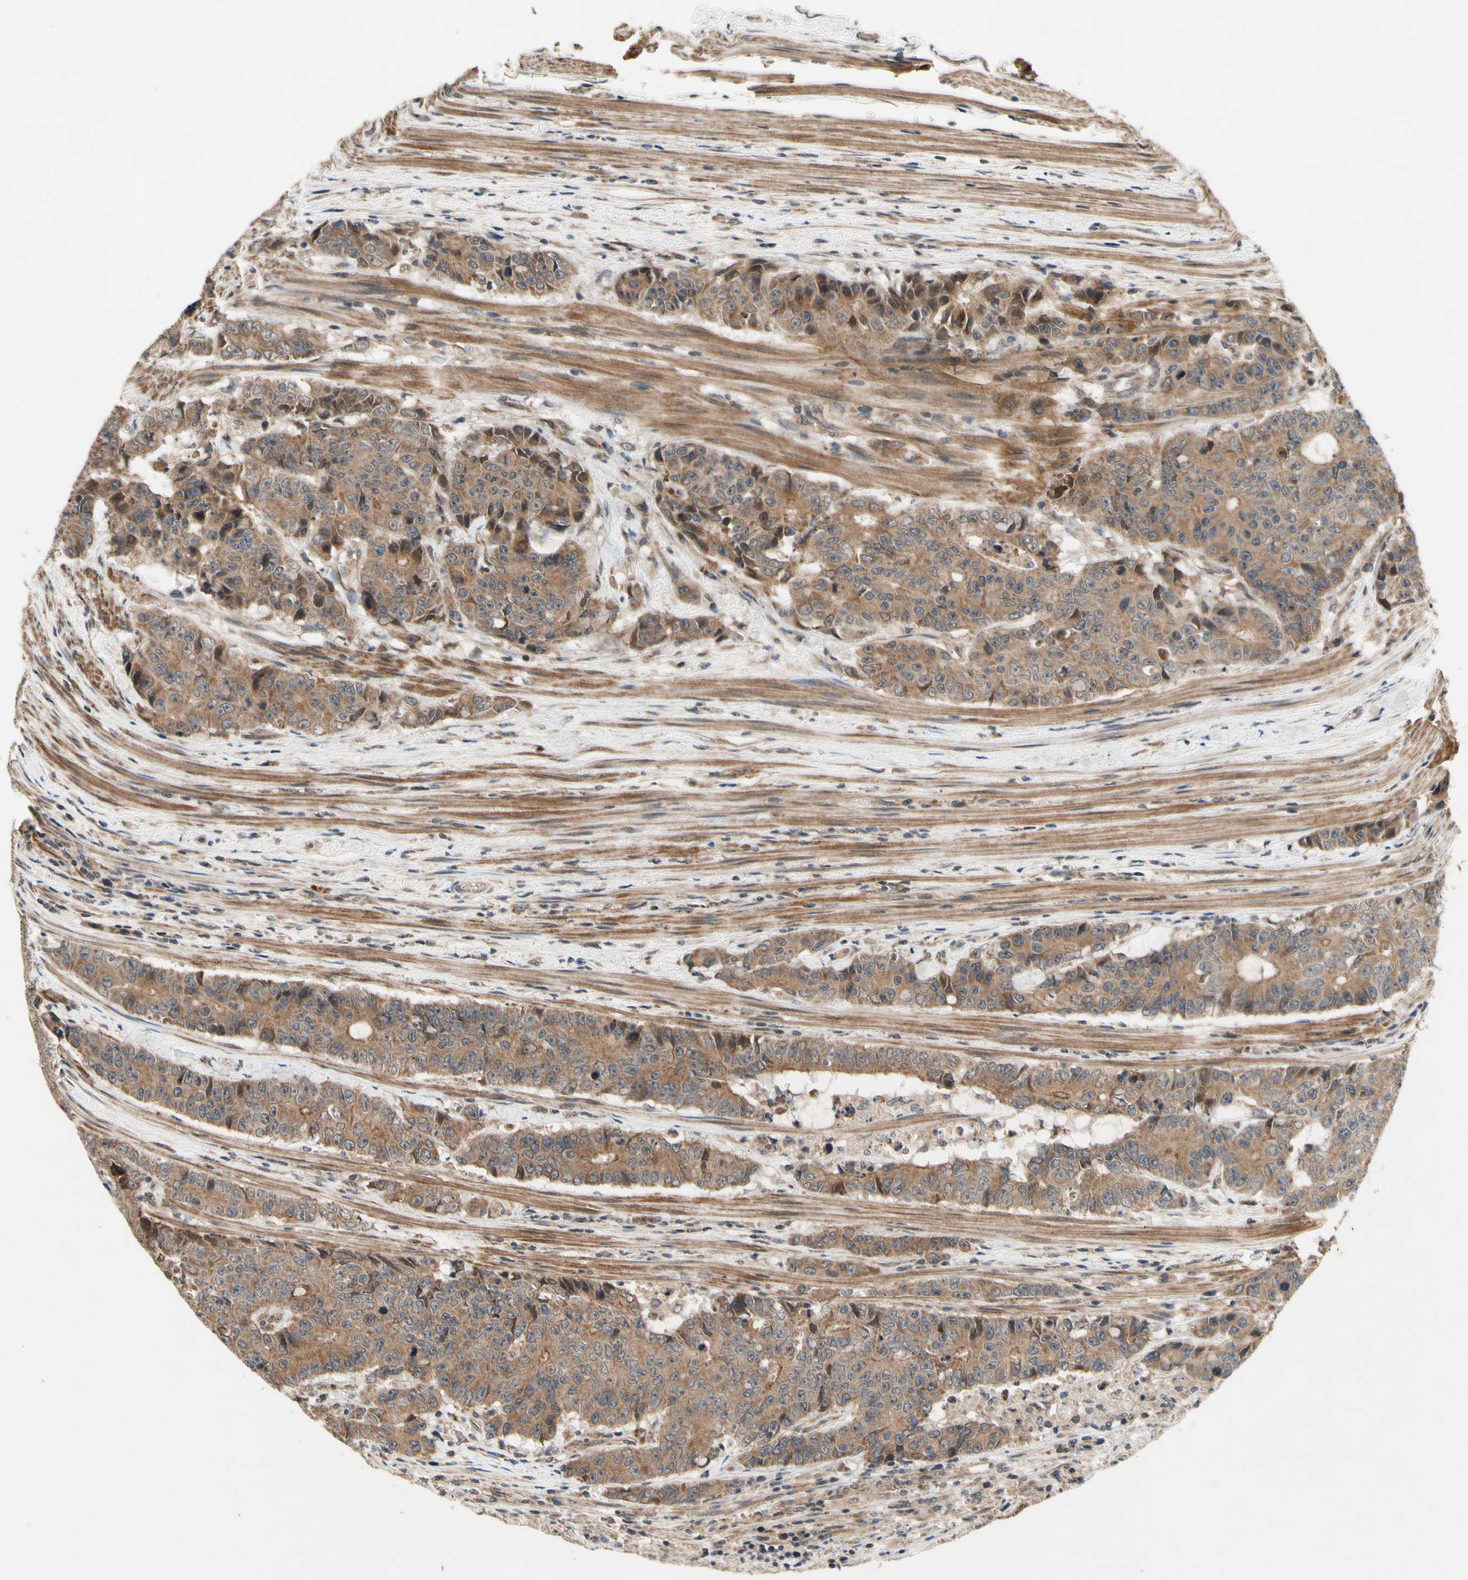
{"staining": {"intensity": "moderate", "quantity": ">75%", "location": "cytoplasmic/membranous"}, "tissue": "colorectal cancer", "cell_type": "Tumor cells", "image_type": "cancer", "snomed": [{"axis": "morphology", "description": "Adenocarcinoma, NOS"}, {"axis": "topography", "description": "Colon"}], "caption": "Protein expression analysis of human colorectal cancer reveals moderate cytoplasmic/membranous expression in about >75% of tumor cells.", "gene": "DDOST", "patient": {"sex": "female", "age": 86}}